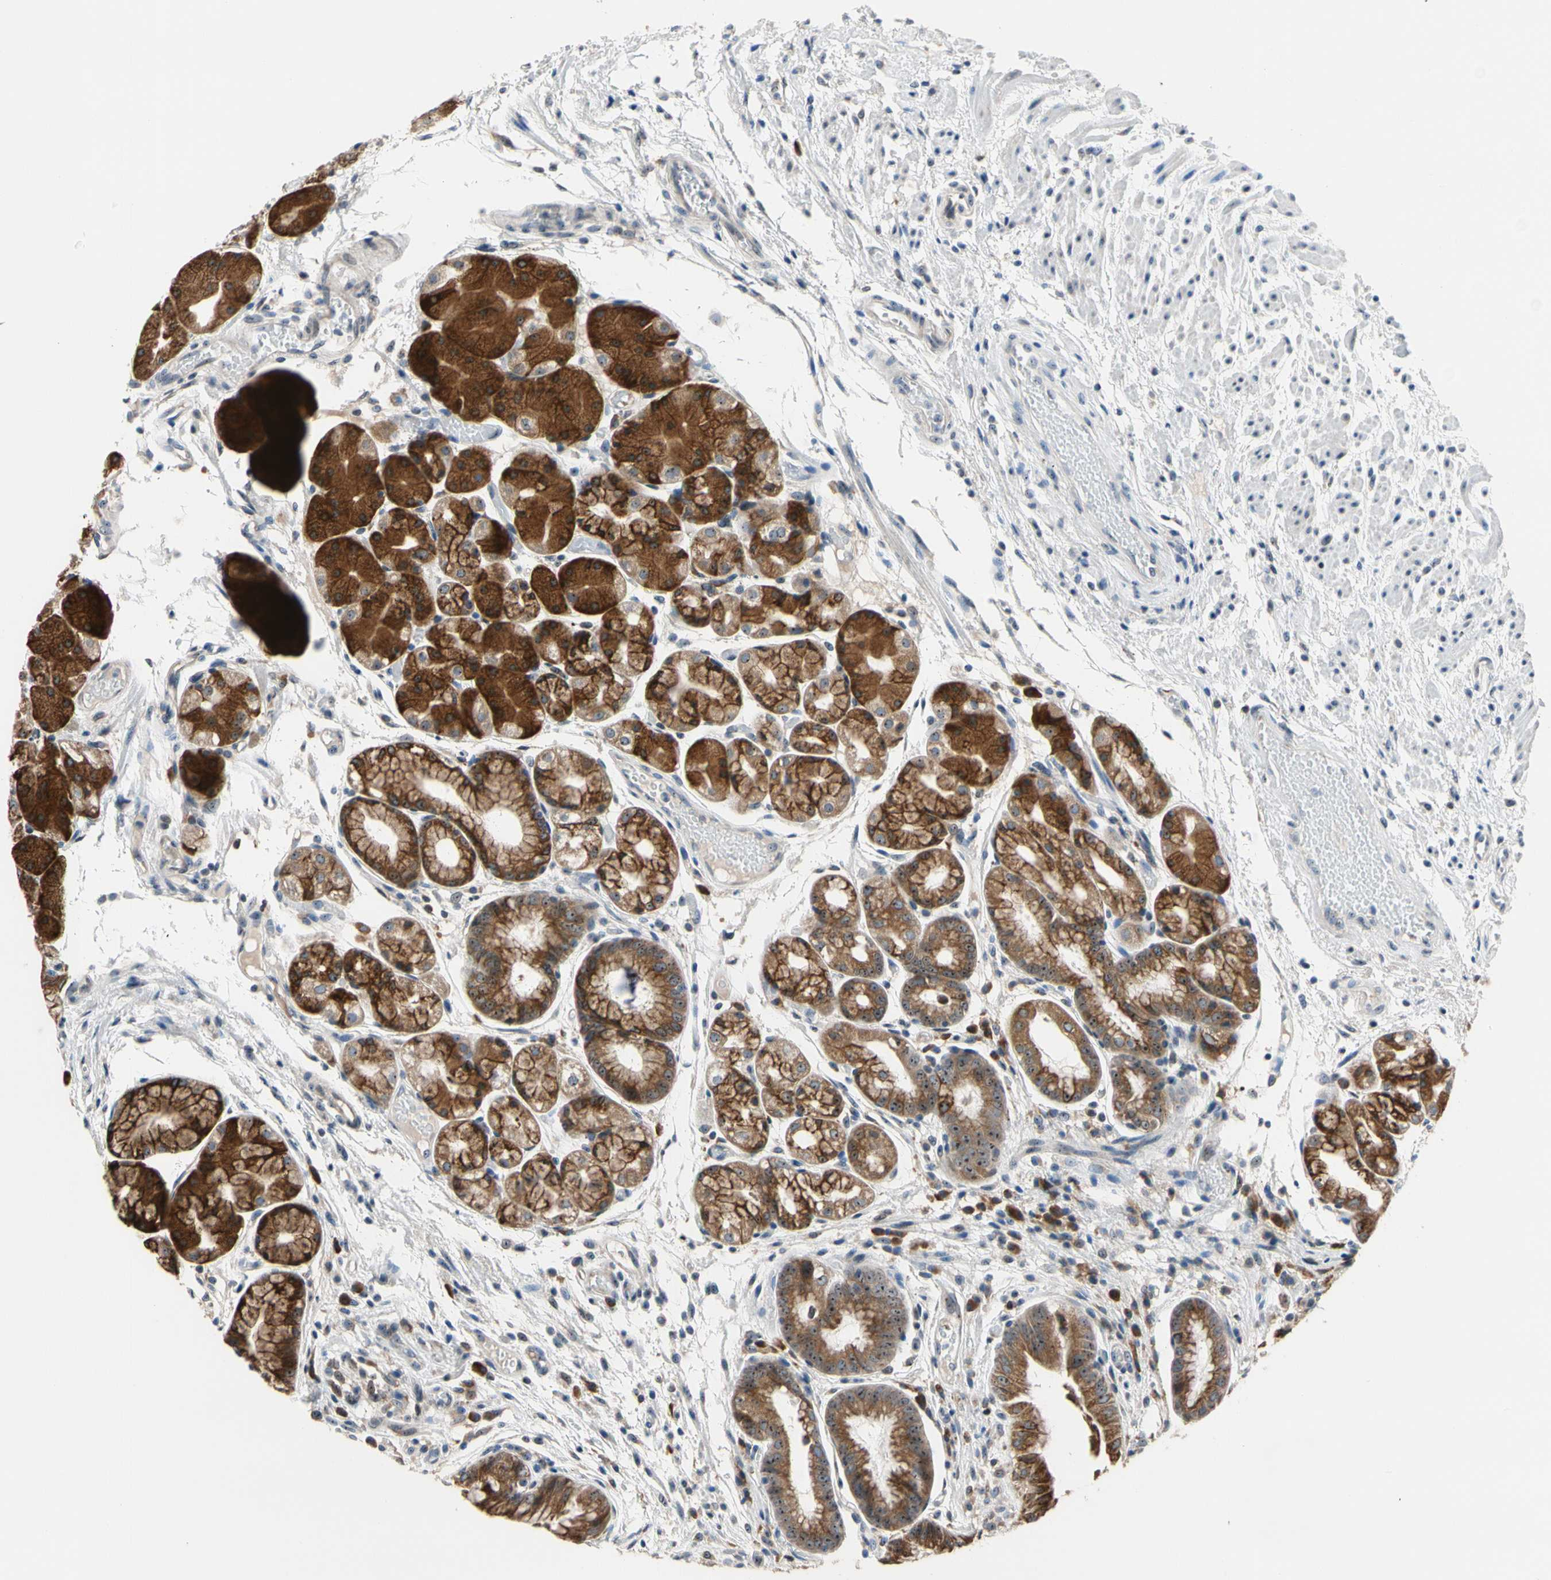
{"staining": {"intensity": "moderate", "quantity": ">75%", "location": "cytoplasmic/membranous"}, "tissue": "stomach", "cell_type": "Glandular cells", "image_type": "normal", "snomed": [{"axis": "morphology", "description": "Normal tissue, NOS"}, {"axis": "topography", "description": "Stomach, upper"}], "caption": "Immunohistochemical staining of benign stomach reveals medium levels of moderate cytoplasmic/membranous staining in approximately >75% of glandular cells. (DAB = brown stain, brightfield microscopy at high magnification).", "gene": "TMED7", "patient": {"sex": "male", "age": 72}}